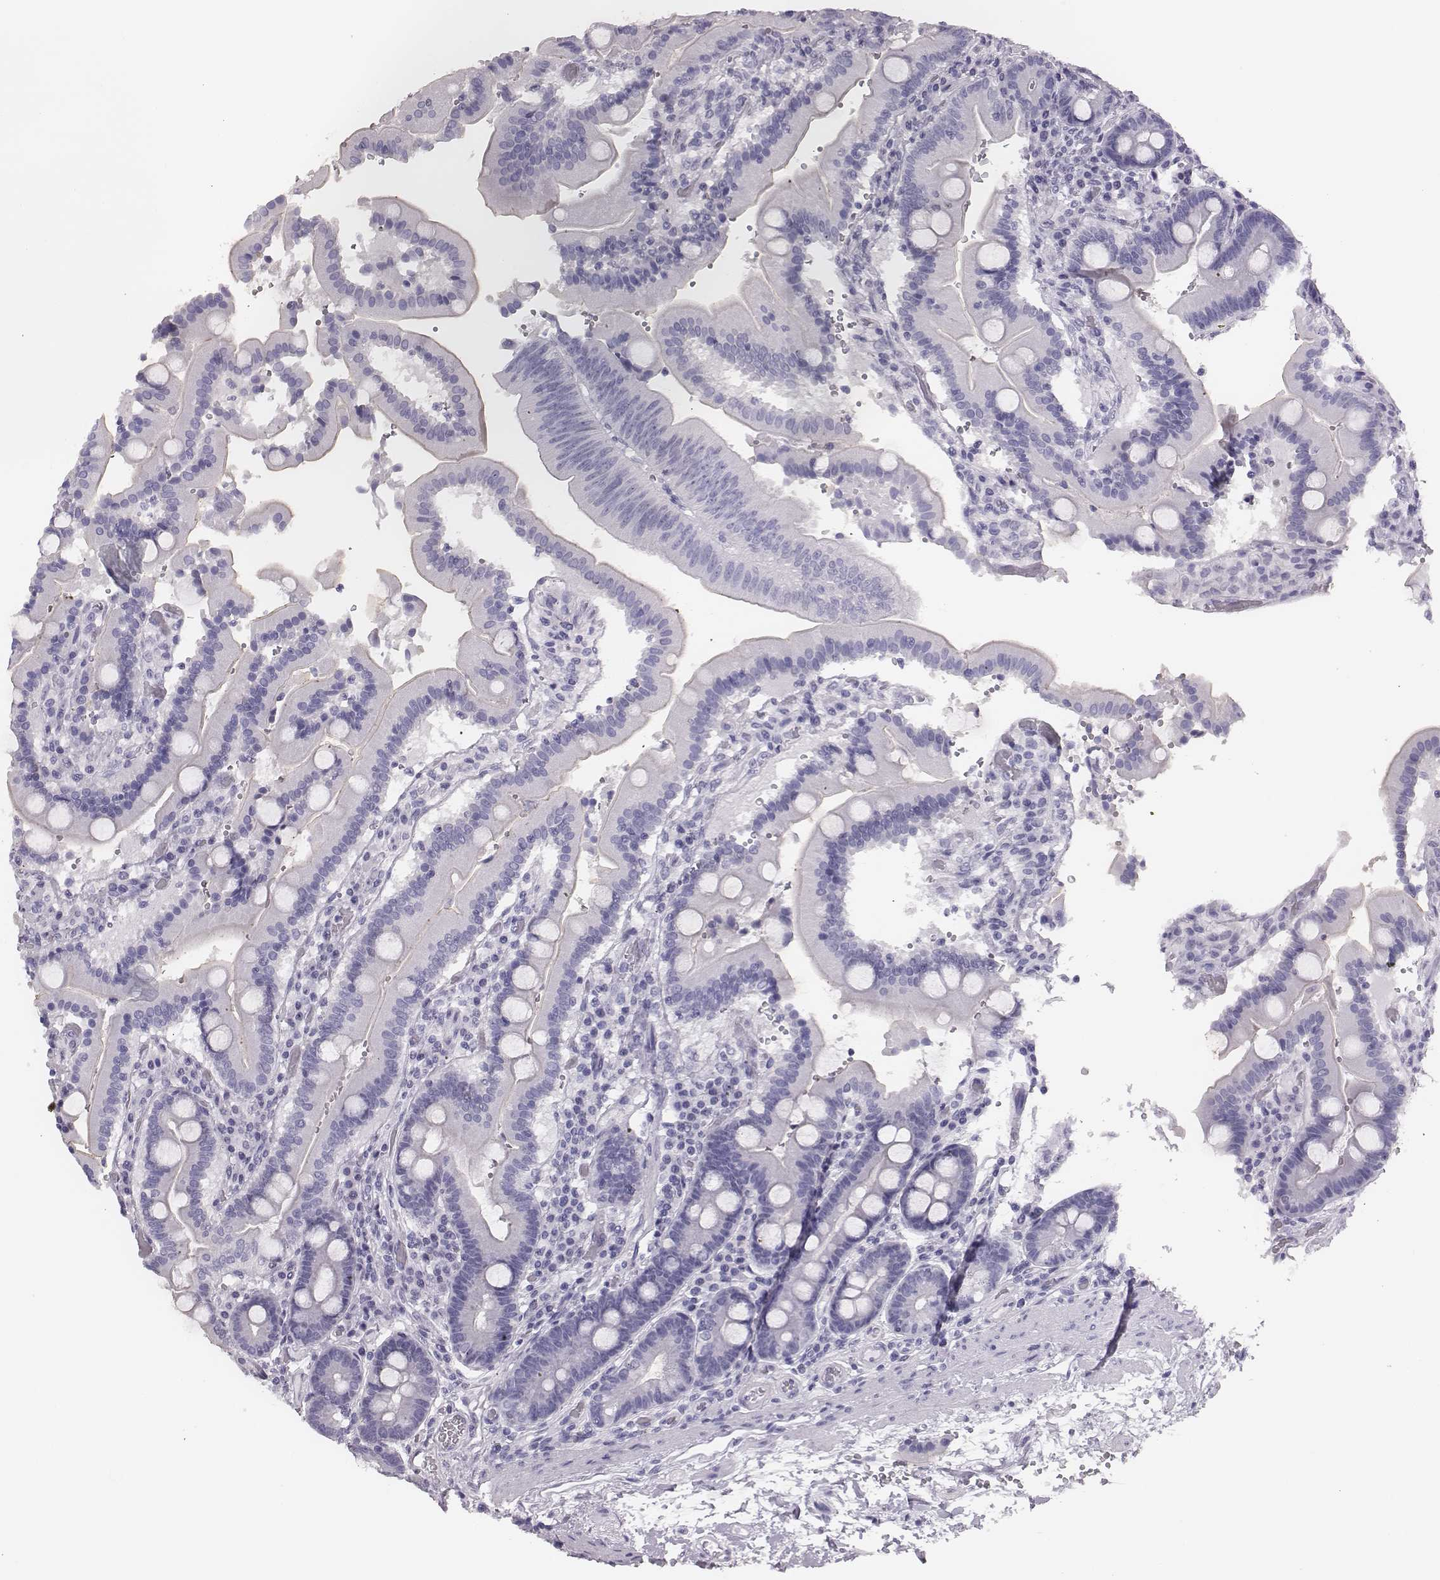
{"staining": {"intensity": "negative", "quantity": "none", "location": "none"}, "tissue": "duodenum", "cell_type": "Glandular cells", "image_type": "normal", "snomed": [{"axis": "morphology", "description": "Normal tissue, NOS"}, {"axis": "topography", "description": "Duodenum"}], "caption": "Duodenum stained for a protein using immunohistochemistry reveals no positivity glandular cells.", "gene": "H1", "patient": {"sex": "female", "age": 62}}